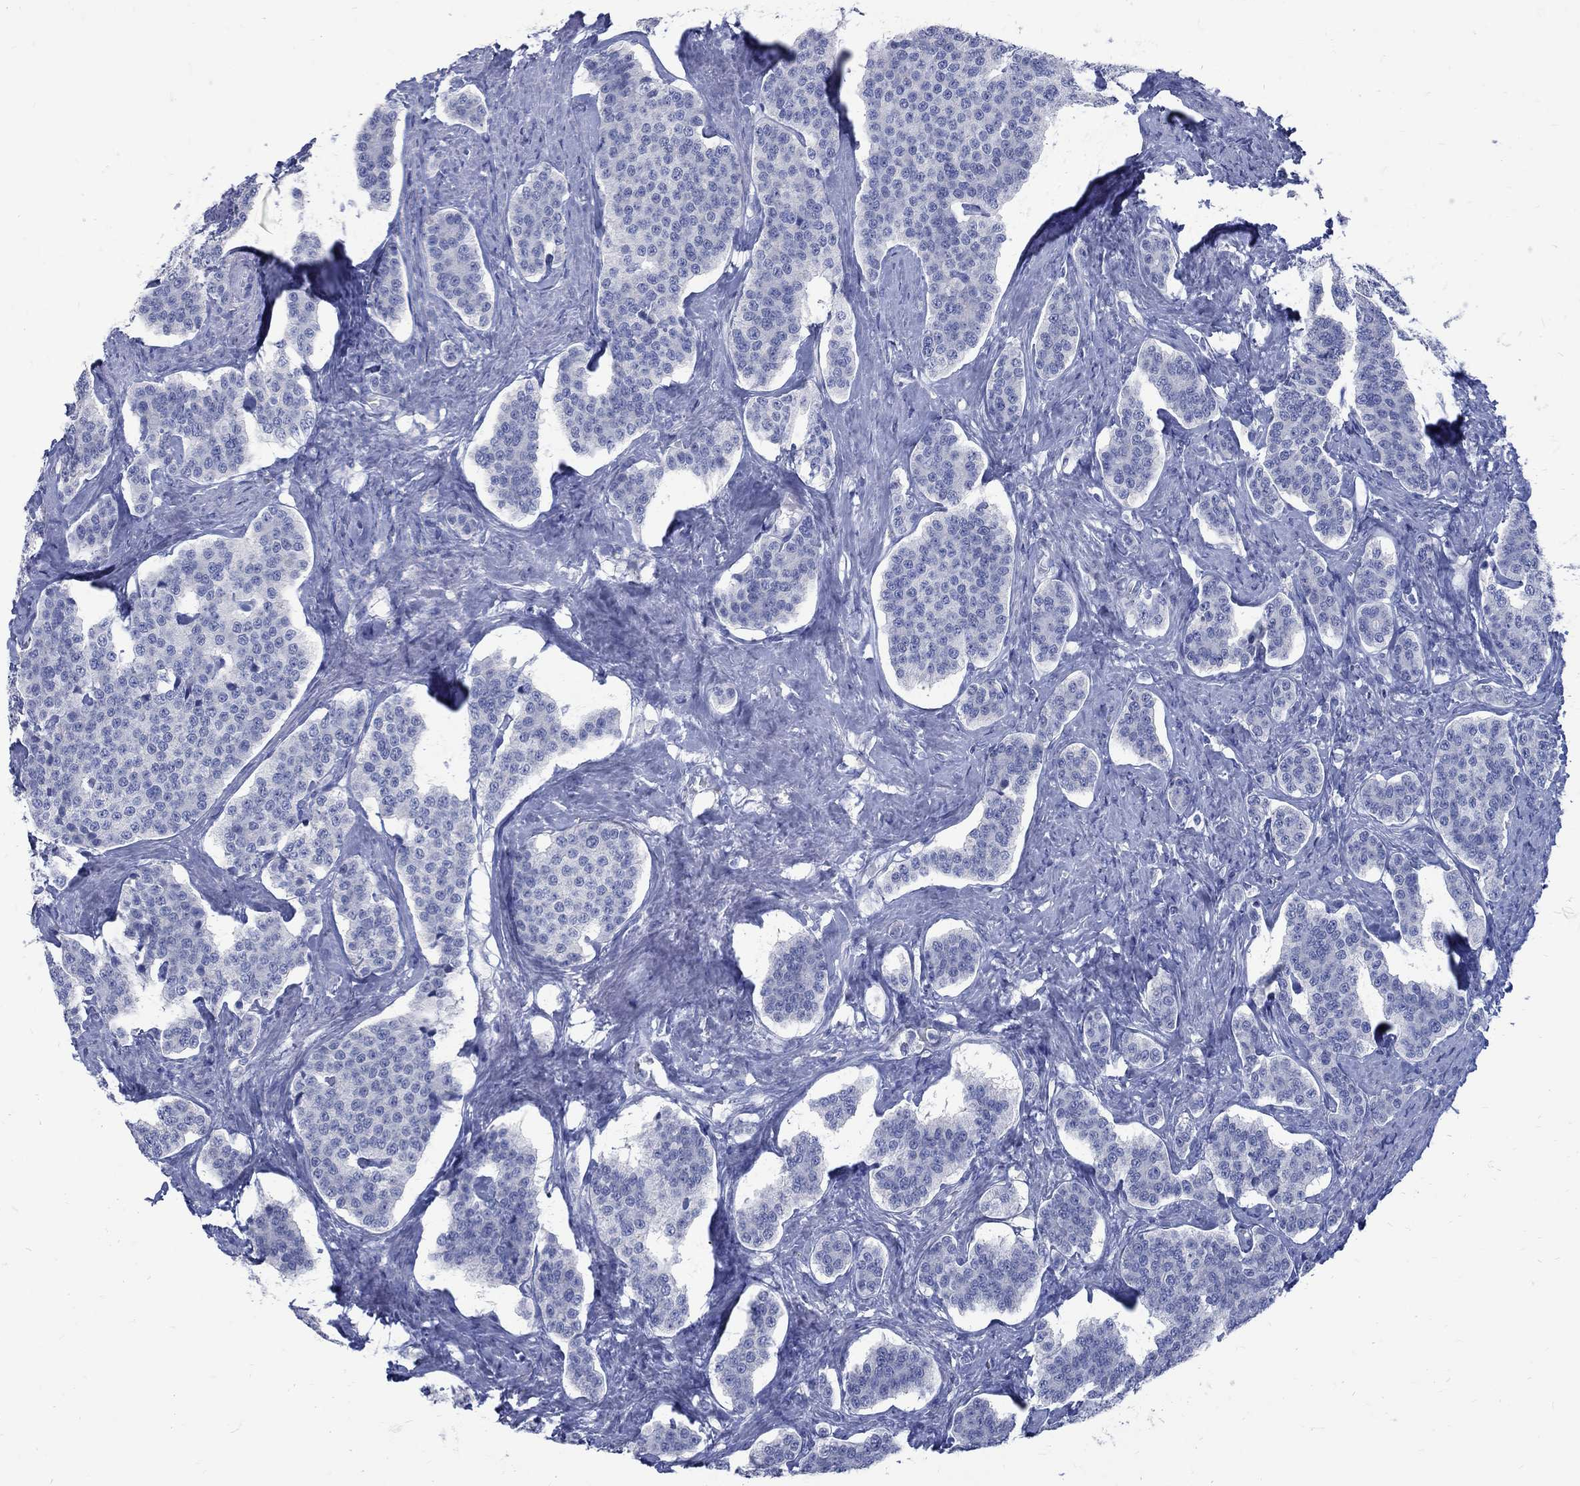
{"staining": {"intensity": "negative", "quantity": "none", "location": "none"}, "tissue": "carcinoid", "cell_type": "Tumor cells", "image_type": "cancer", "snomed": [{"axis": "morphology", "description": "Carcinoid, malignant, NOS"}, {"axis": "topography", "description": "Small intestine"}], "caption": "Human carcinoid (malignant) stained for a protein using IHC reveals no positivity in tumor cells.", "gene": "MAGEB6", "patient": {"sex": "female", "age": 58}}